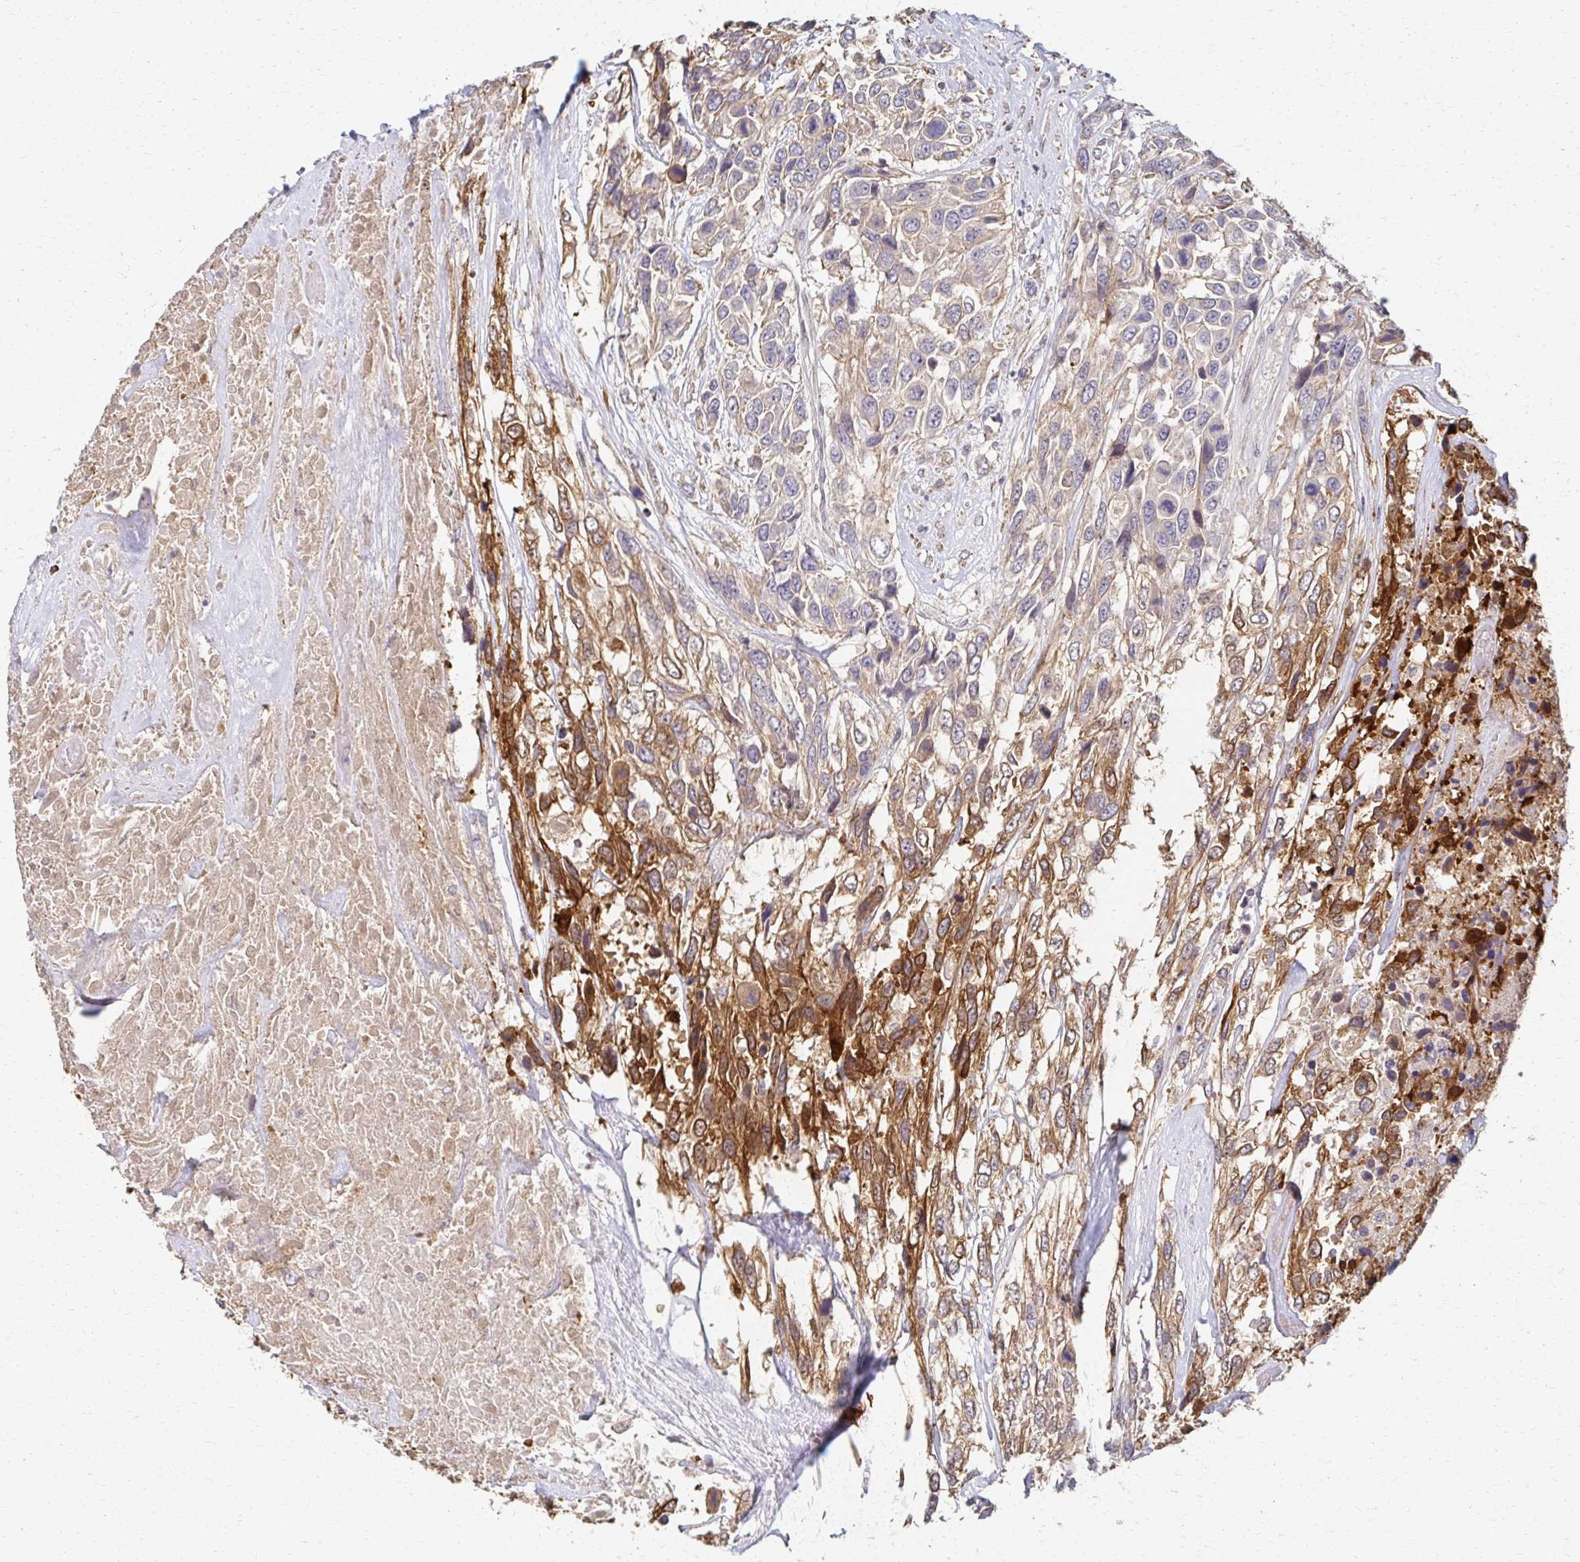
{"staining": {"intensity": "moderate", "quantity": "25%-75%", "location": "cytoplasmic/membranous"}, "tissue": "urothelial cancer", "cell_type": "Tumor cells", "image_type": "cancer", "snomed": [{"axis": "morphology", "description": "Urothelial carcinoma, High grade"}, {"axis": "topography", "description": "Urinary bladder"}], "caption": "DAB immunohistochemical staining of human urothelial cancer exhibits moderate cytoplasmic/membranous protein staining in about 25%-75% of tumor cells.", "gene": "EOLA2", "patient": {"sex": "female", "age": 70}}